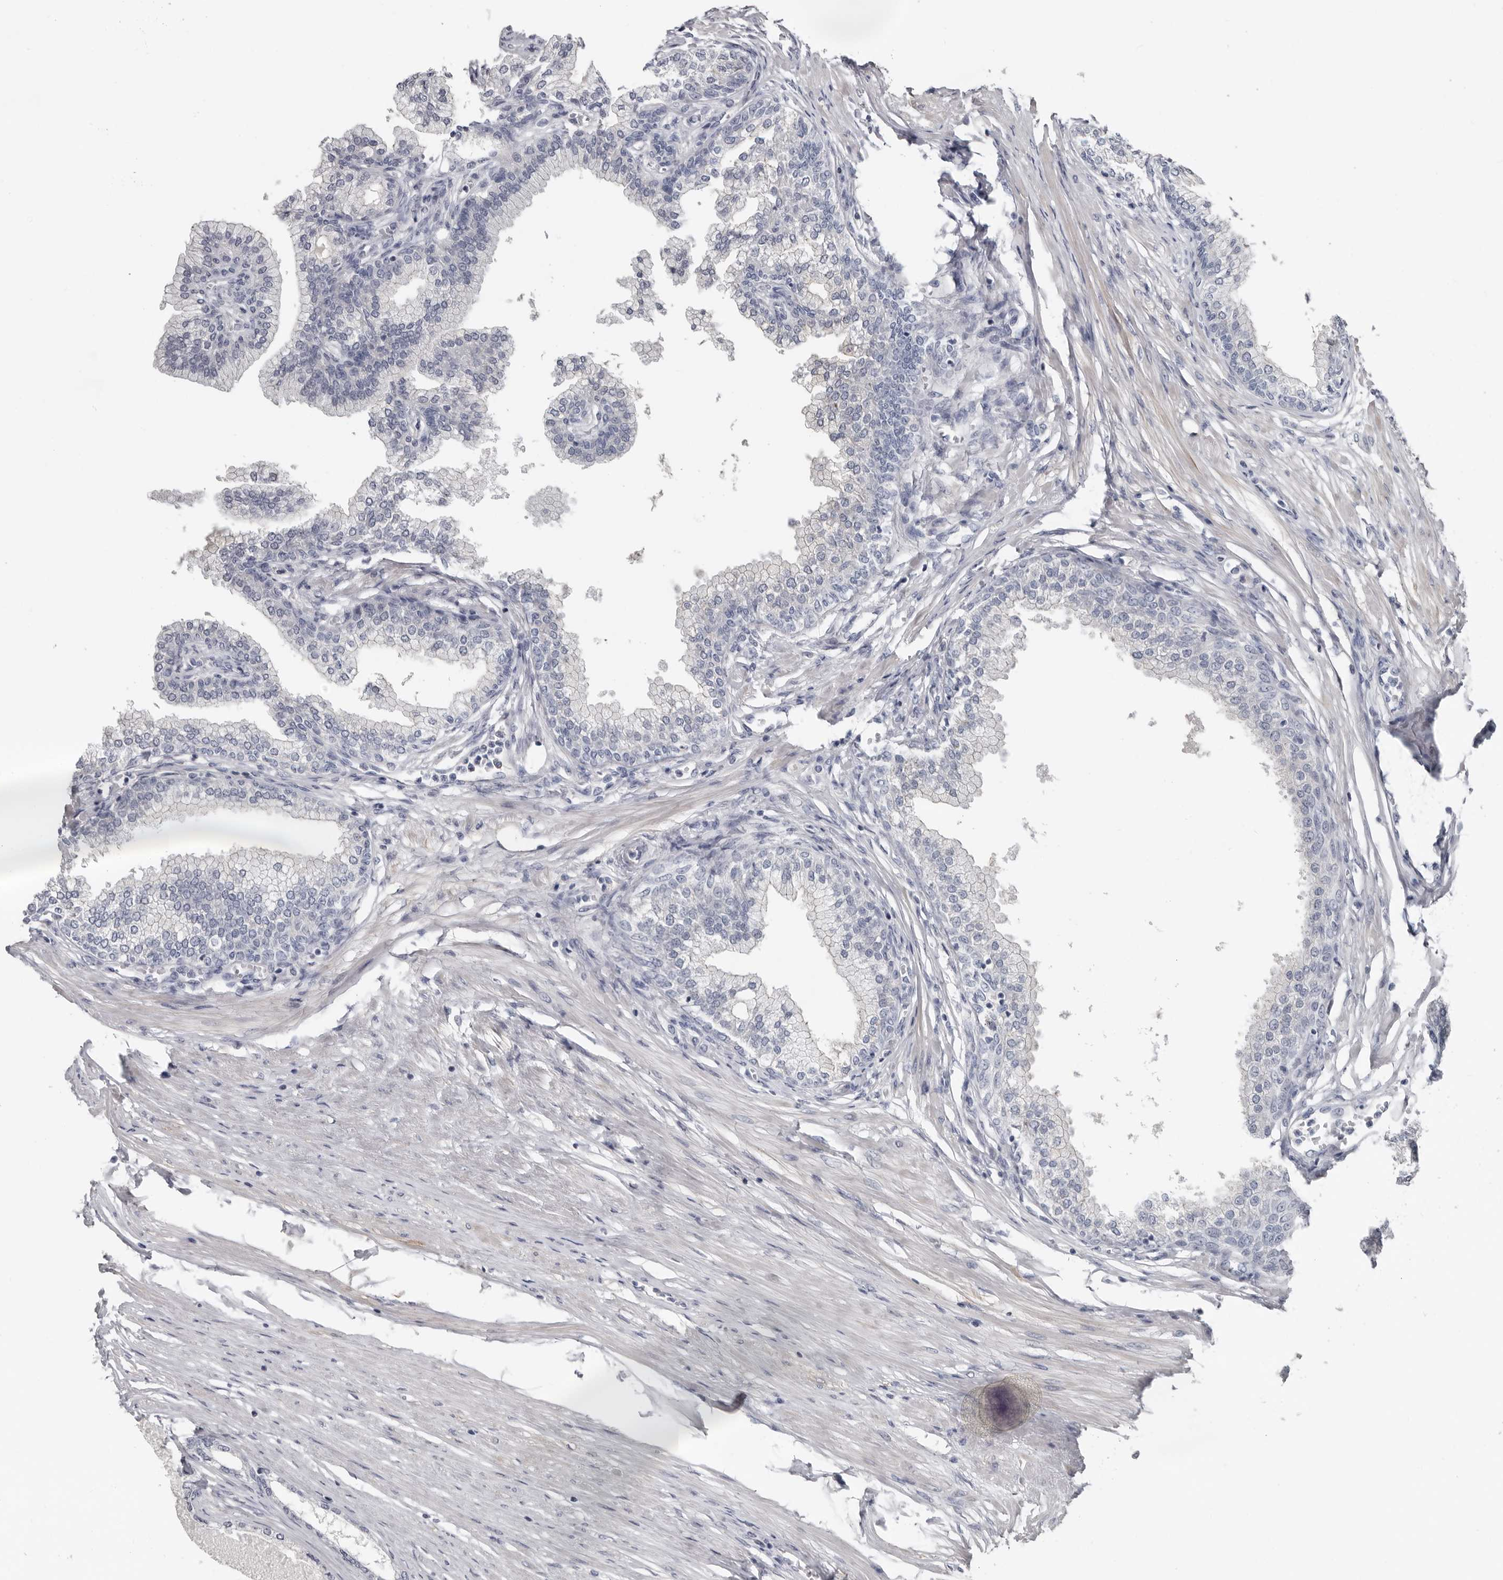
{"staining": {"intensity": "negative", "quantity": "none", "location": "none"}, "tissue": "prostate", "cell_type": "Glandular cells", "image_type": "normal", "snomed": [{"axis": "morphology", "description": "Normal tissue, NOS"}, {"axis": "morphology", "description": "Urothelial carcinoma, Low grade"}, {"axis": "topography", "description": "Urinary bladder"}, {"axis": "topography", "description": "Prostate"}], "caption": "Micrograph shows no significant protein positivity in glandular cells of unremarkable prostate. Brightfield microscopy of IHC stained with DAB (brown) and hematoxylin (blue), captured at high magnification.", "gene": "FABP7", "patient": {"sex": "male", "age": 60}}